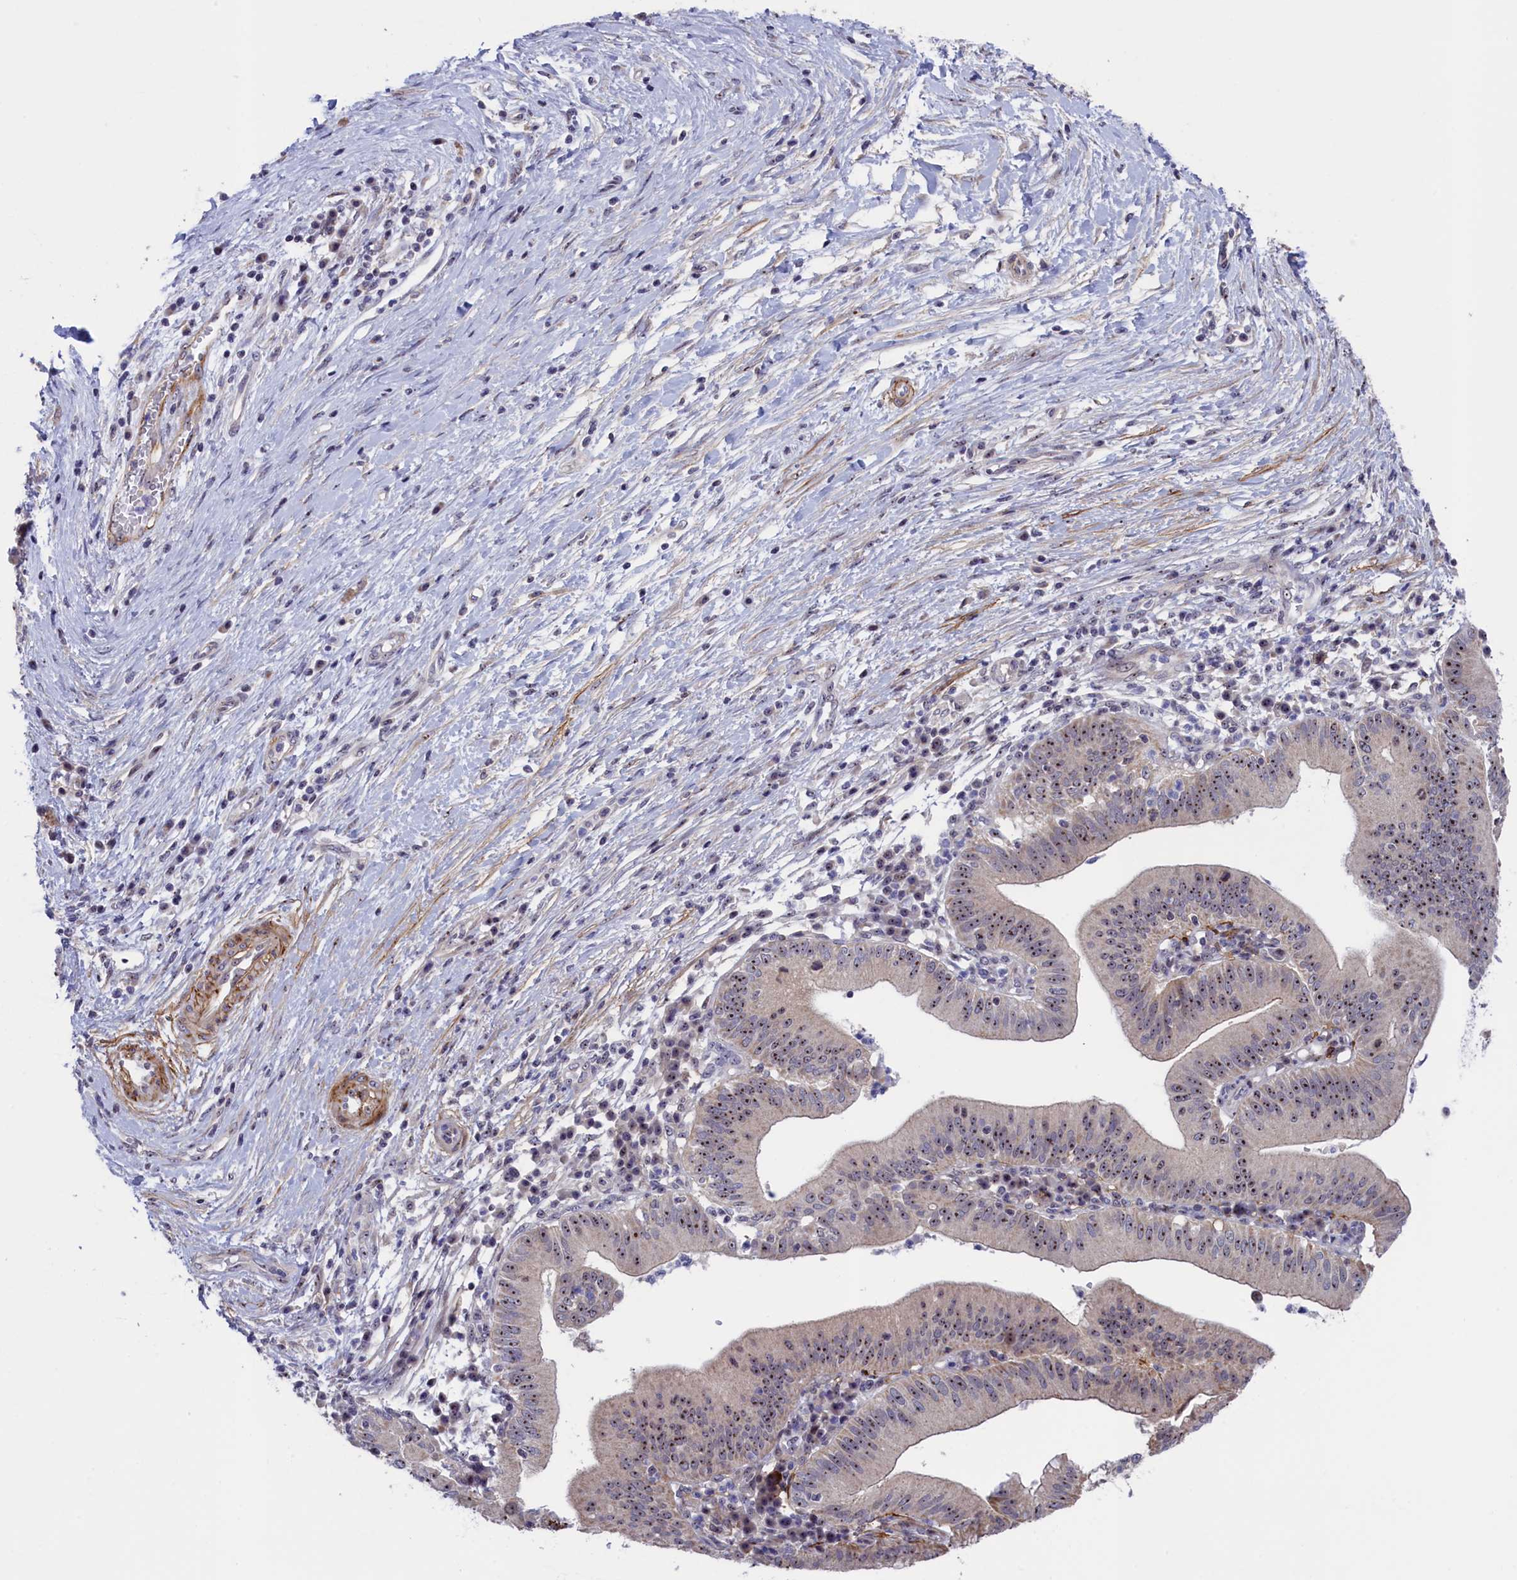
{"staining": {"intensity": "moderate", "quantity": "25%-75%", "location": "nuclear"}, "tissue": "pancreatic cancer", "cell_type": "Tumor cells", "image_type": "cancer", "snomed": [{"axis": "morphology", "description": "Adenocarcinoma, NOS"}, {"axis": "topography", "description": "Pancreas"}], "caption": "Protein expression analysis of pancreatic cancer (adenocarcinoma) demonstrates moderate nuclear staining in about 25%-75% of tumor cells.", "gene": "PPAN", "patient": {"sex": "male", "age": 68}}